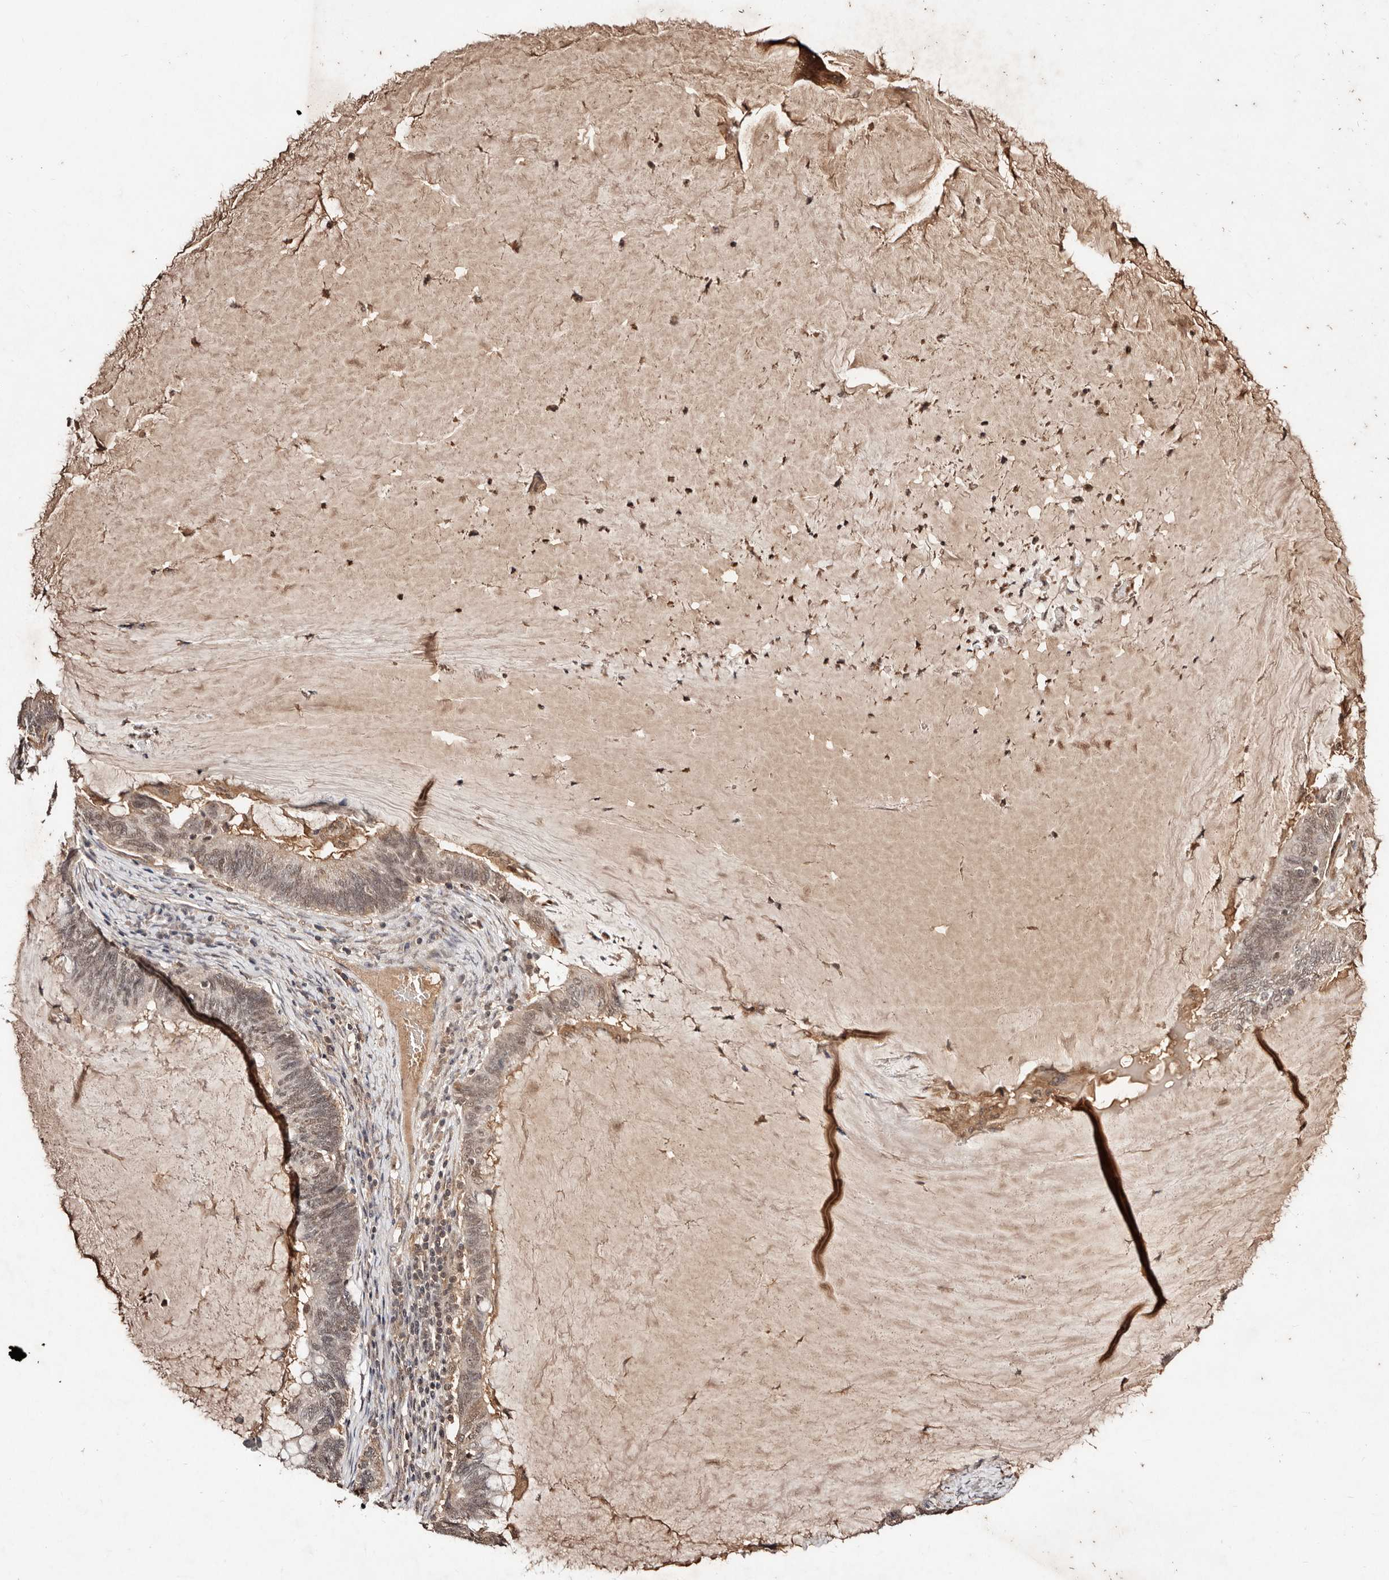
{"staining": {"intensity": "moderate", "quantity": ">75%", "location": "cytoplasmic/membranous,nuclear"}, "tissue": "ovarian cancer", "cell_type": "Tumor cells", "image_type": "cancer", "snomed": [{"axis": "morphology", "description": "Cystadenocarcinoma, mucinous, NOS"}, {"axis": "topography", "description": "Ovary"}], "caption": "An image showing moderate cytoplasmic/membranous and nuclear expression in about >75% of tumor cells in ovarian cancer, as visualized by brown immunohistochemical staining.", "gene": "BICRAL", "patient": {"sex": "female", "age": 61}}